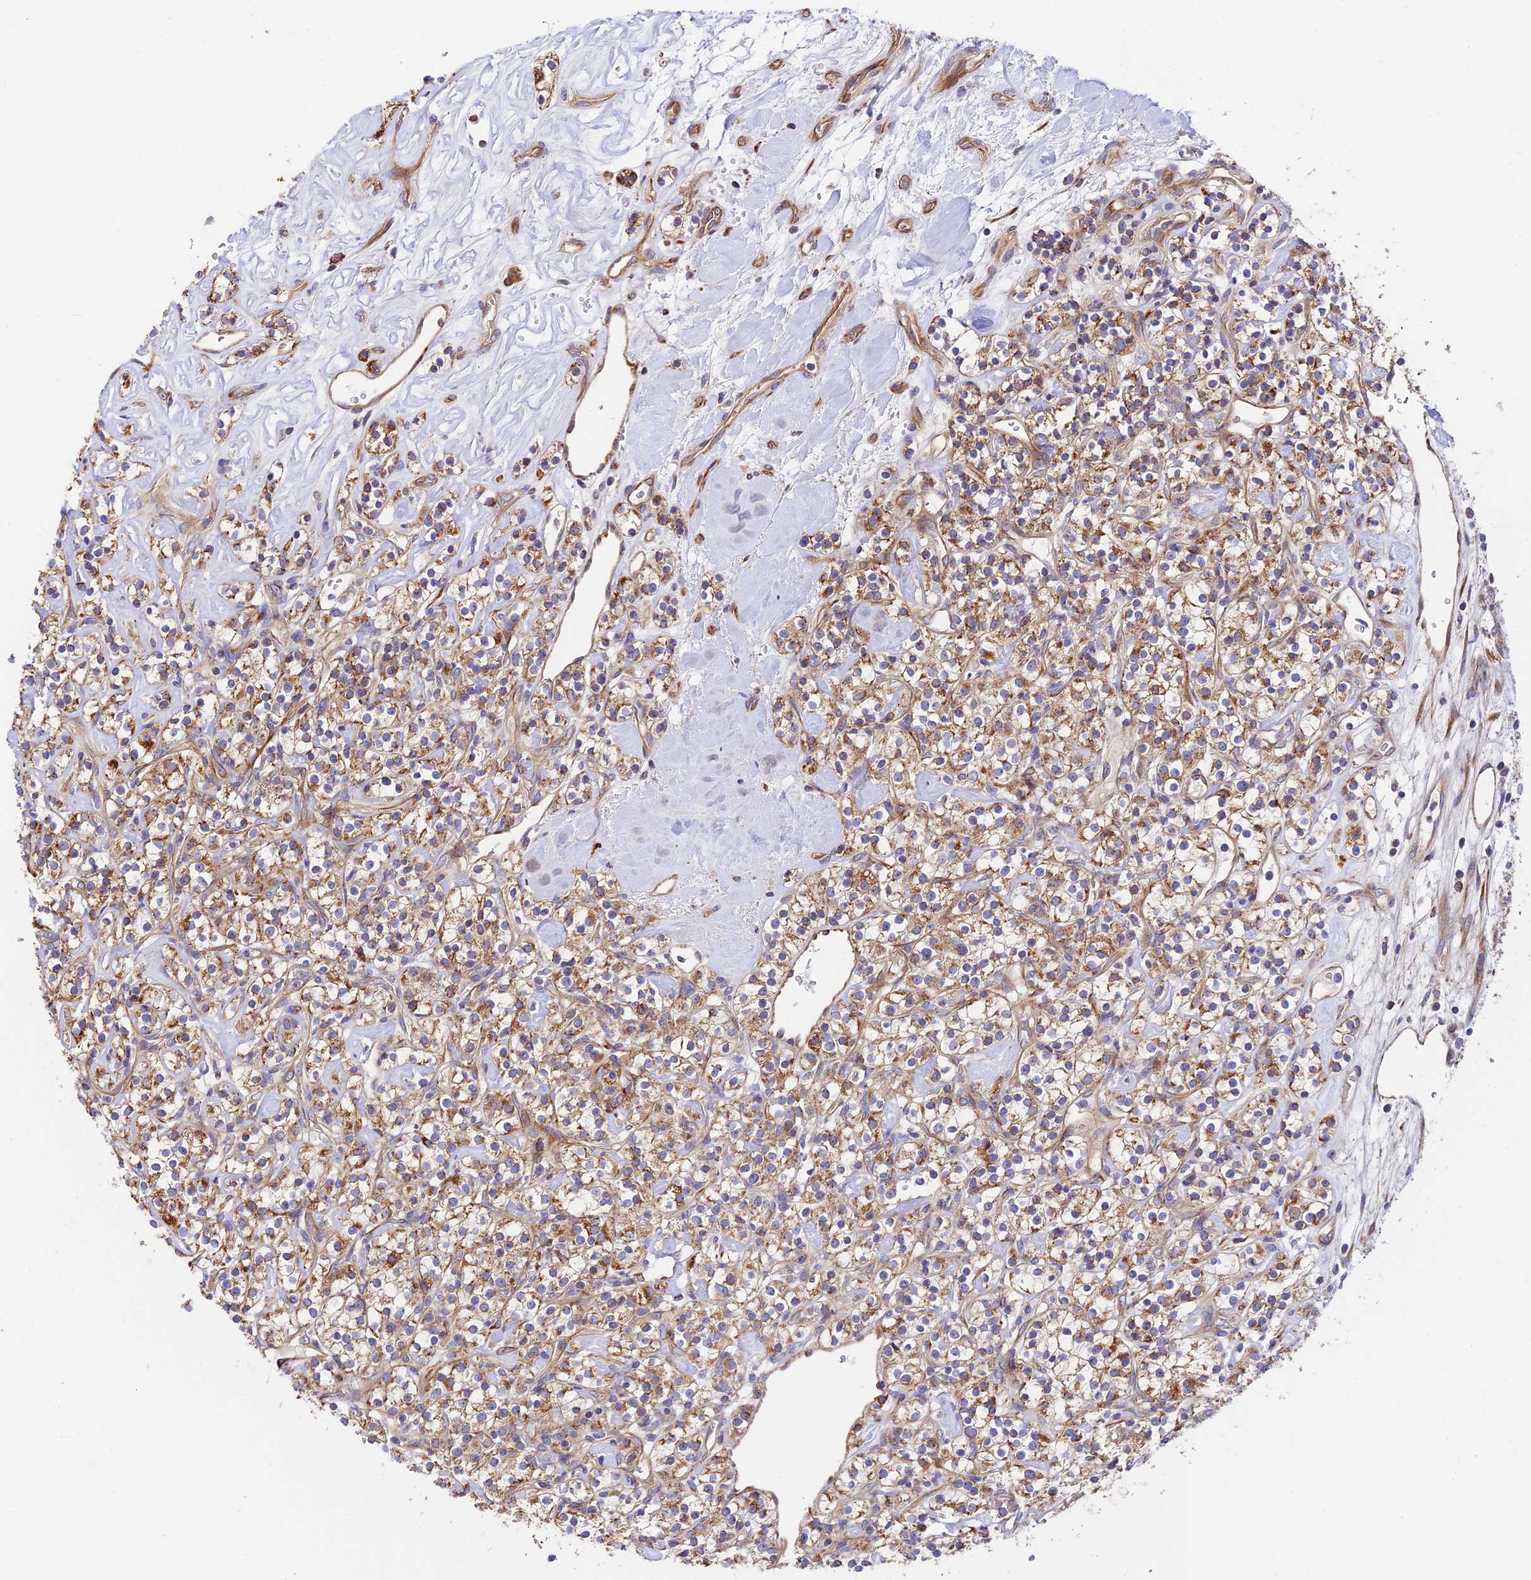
{"staining": {"intensity": "moderate", "quantity": ">75%", "location": "cytoplasmic/membranous"}, "tissue": "renal cancer", "cell_type": "Tumor cells", "image_type": "cancer", "snomed": [{"axis": "morphology", "description": "Adenocarcinoma, NOS"}, {"axis": "topography", "description": "Kidney"}], "caption": "A brown stain shows moderate cytoplasmic/membranous expression of a protein in adenocarcinoma (renal) tumor cells. The protein is stained brown, and the nuclei are stained in blue (DAB (3,3'-diaminobenzidine) IHC with brightfield microscopy, high magnification).", "gene": "VPS13C", "patient": {"sex": "male", "age": 77}}